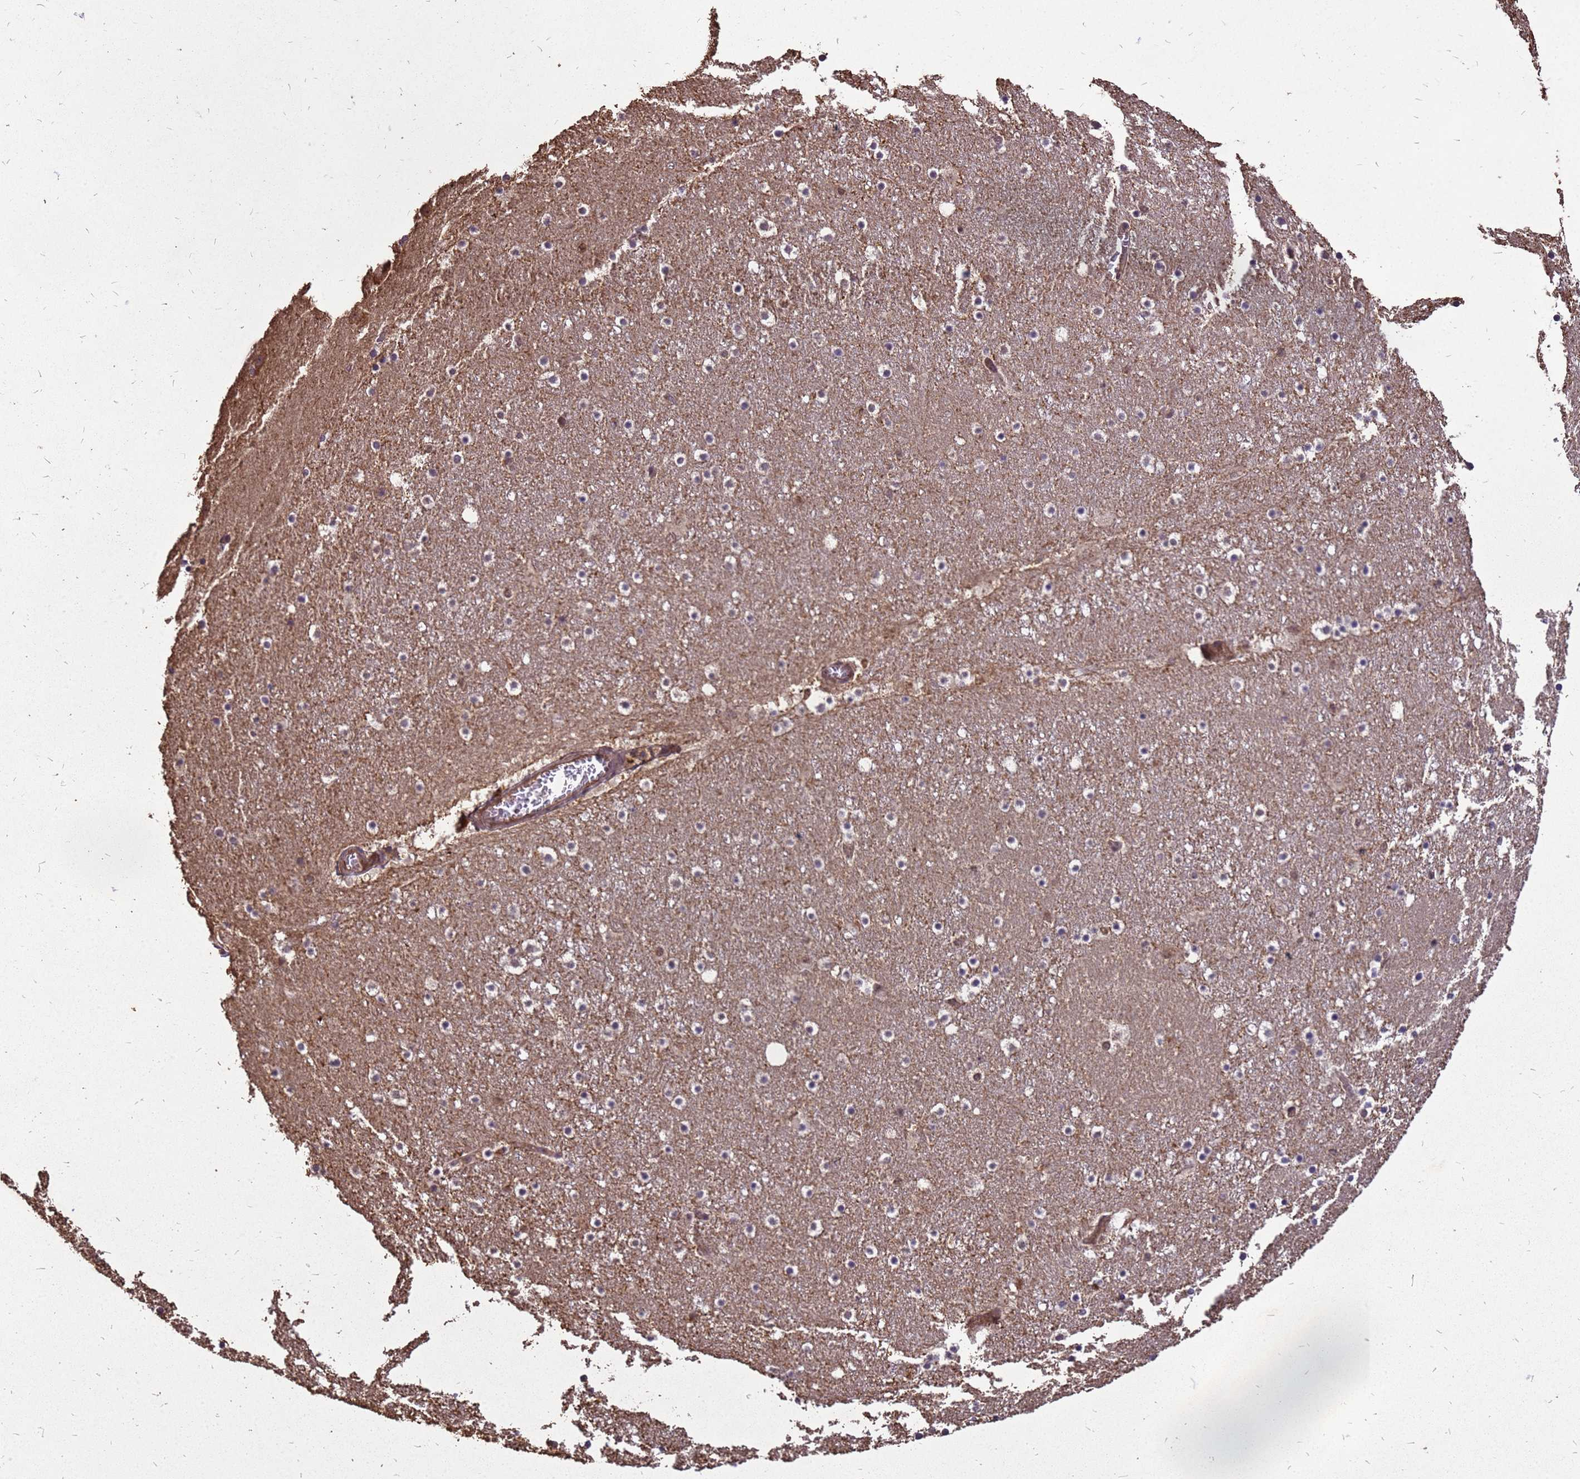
{"staining": {"intensity": "weak", "quantity": "<25%", "location": "cytoplasmic/membranous"}, "tissue": "caudate", "cell_type": "Glial cells", "image_type": "normal", "snomed": [{"axis": "morphology", "description": "Normal tissue, NOS"}, {"axis": "topography", "description": "Lateral ventricle wall"}], "caption": "The image demonstrates no significant staining in glial cells of caudate. (IHC, brightfield microscopy, high magnification).", "gene": "ZNF618", "patient": {"sex": "male", "age": 45}}